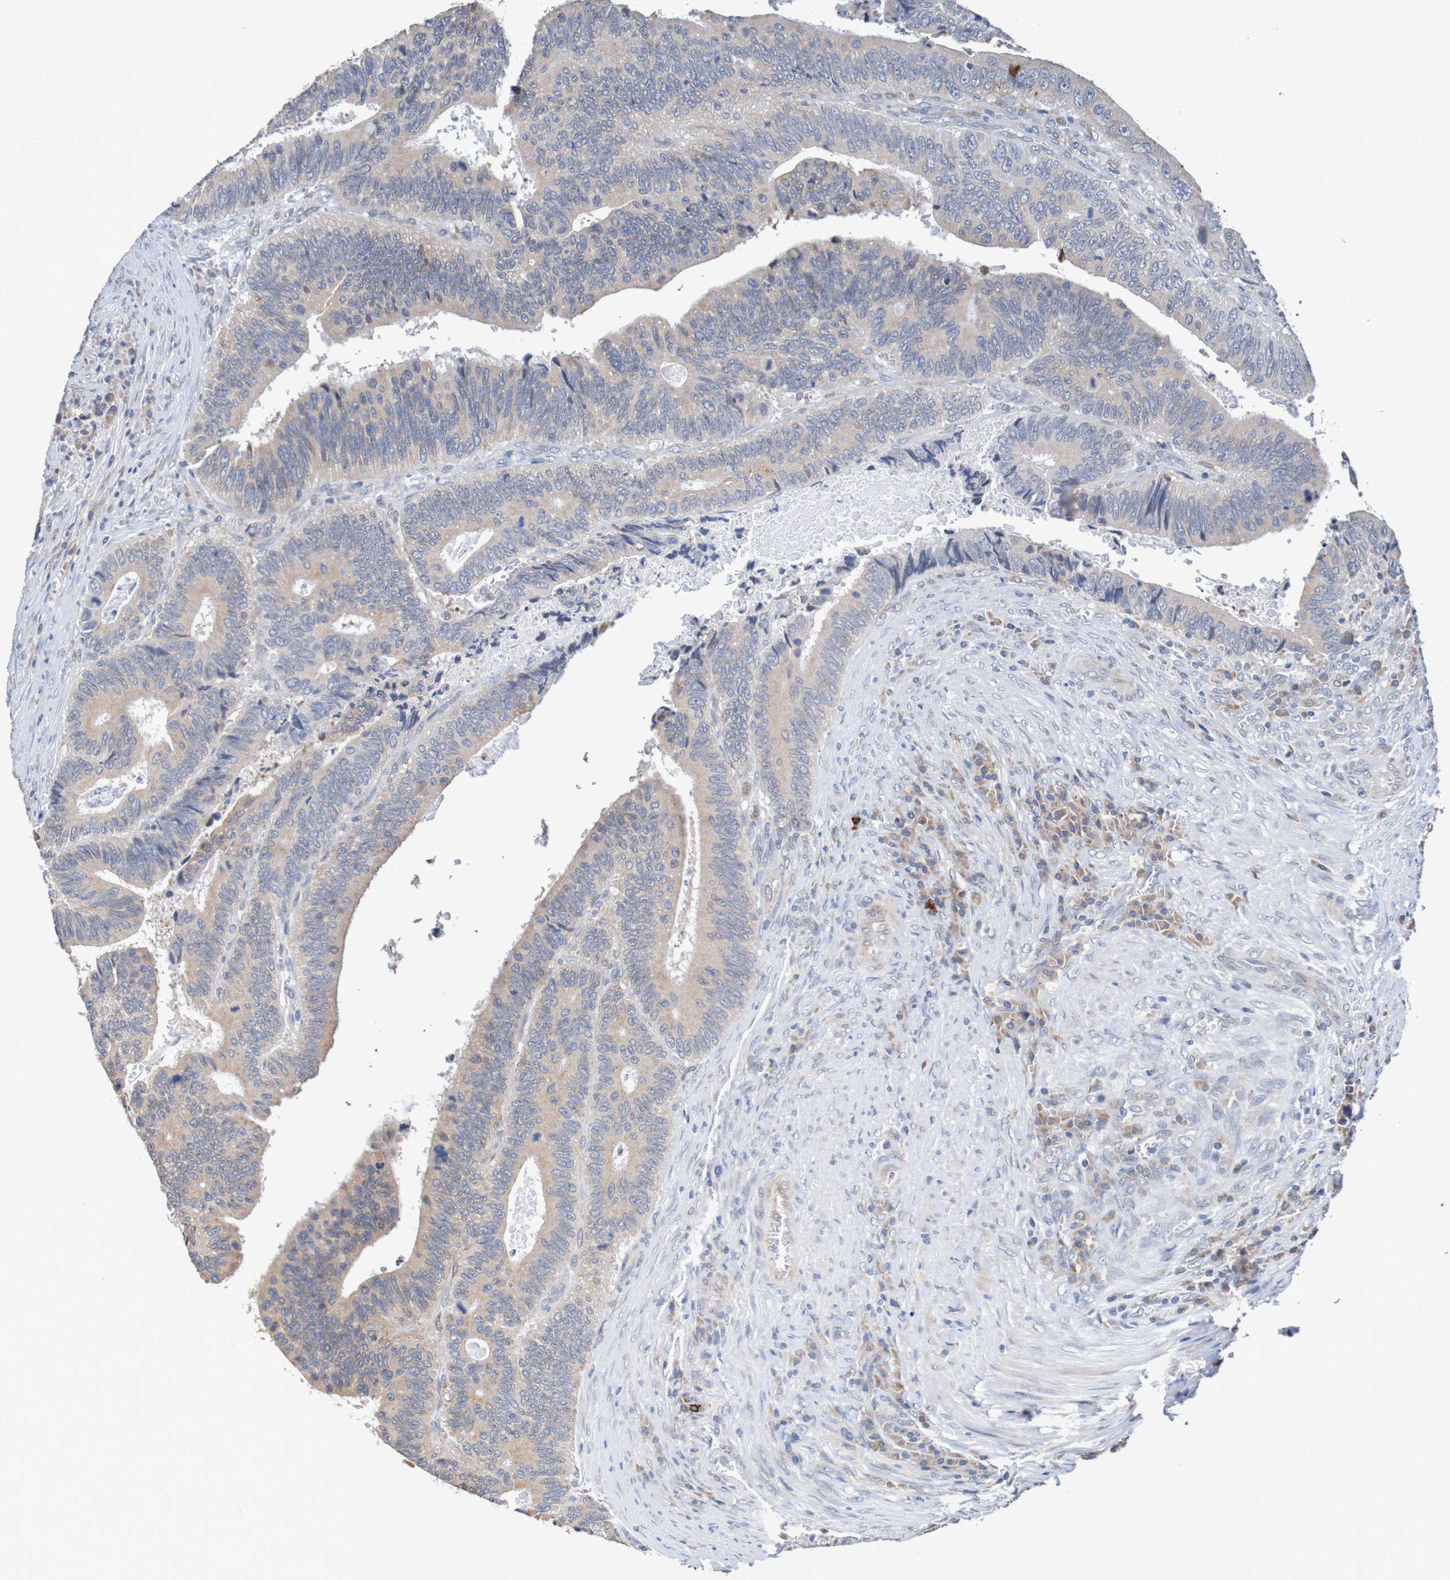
{"staining": {"intensity": "weak", "quantity": ">75%", "location": "cytoplasmic/membranous"}, "tissue": "colorectal cancer", "cell_type": "Tumor cells", "image_type": "cancer", "snomed": [{"axis": "morphology", "description": "Inflammation, NOS"}, {"axis": "morphology", "description": "Adenocarcinoma, NOS"}, {"axis": "topography", "description": "Colon"}], "caption": "About >75% of tumor cells in colorectal cancer reveal weak cytoplasmic/membranous protein positivity as visualized by brown immunohistochemical staining.", "gene": "FIBP", "patient": {"sex": "male", "age": 72}}